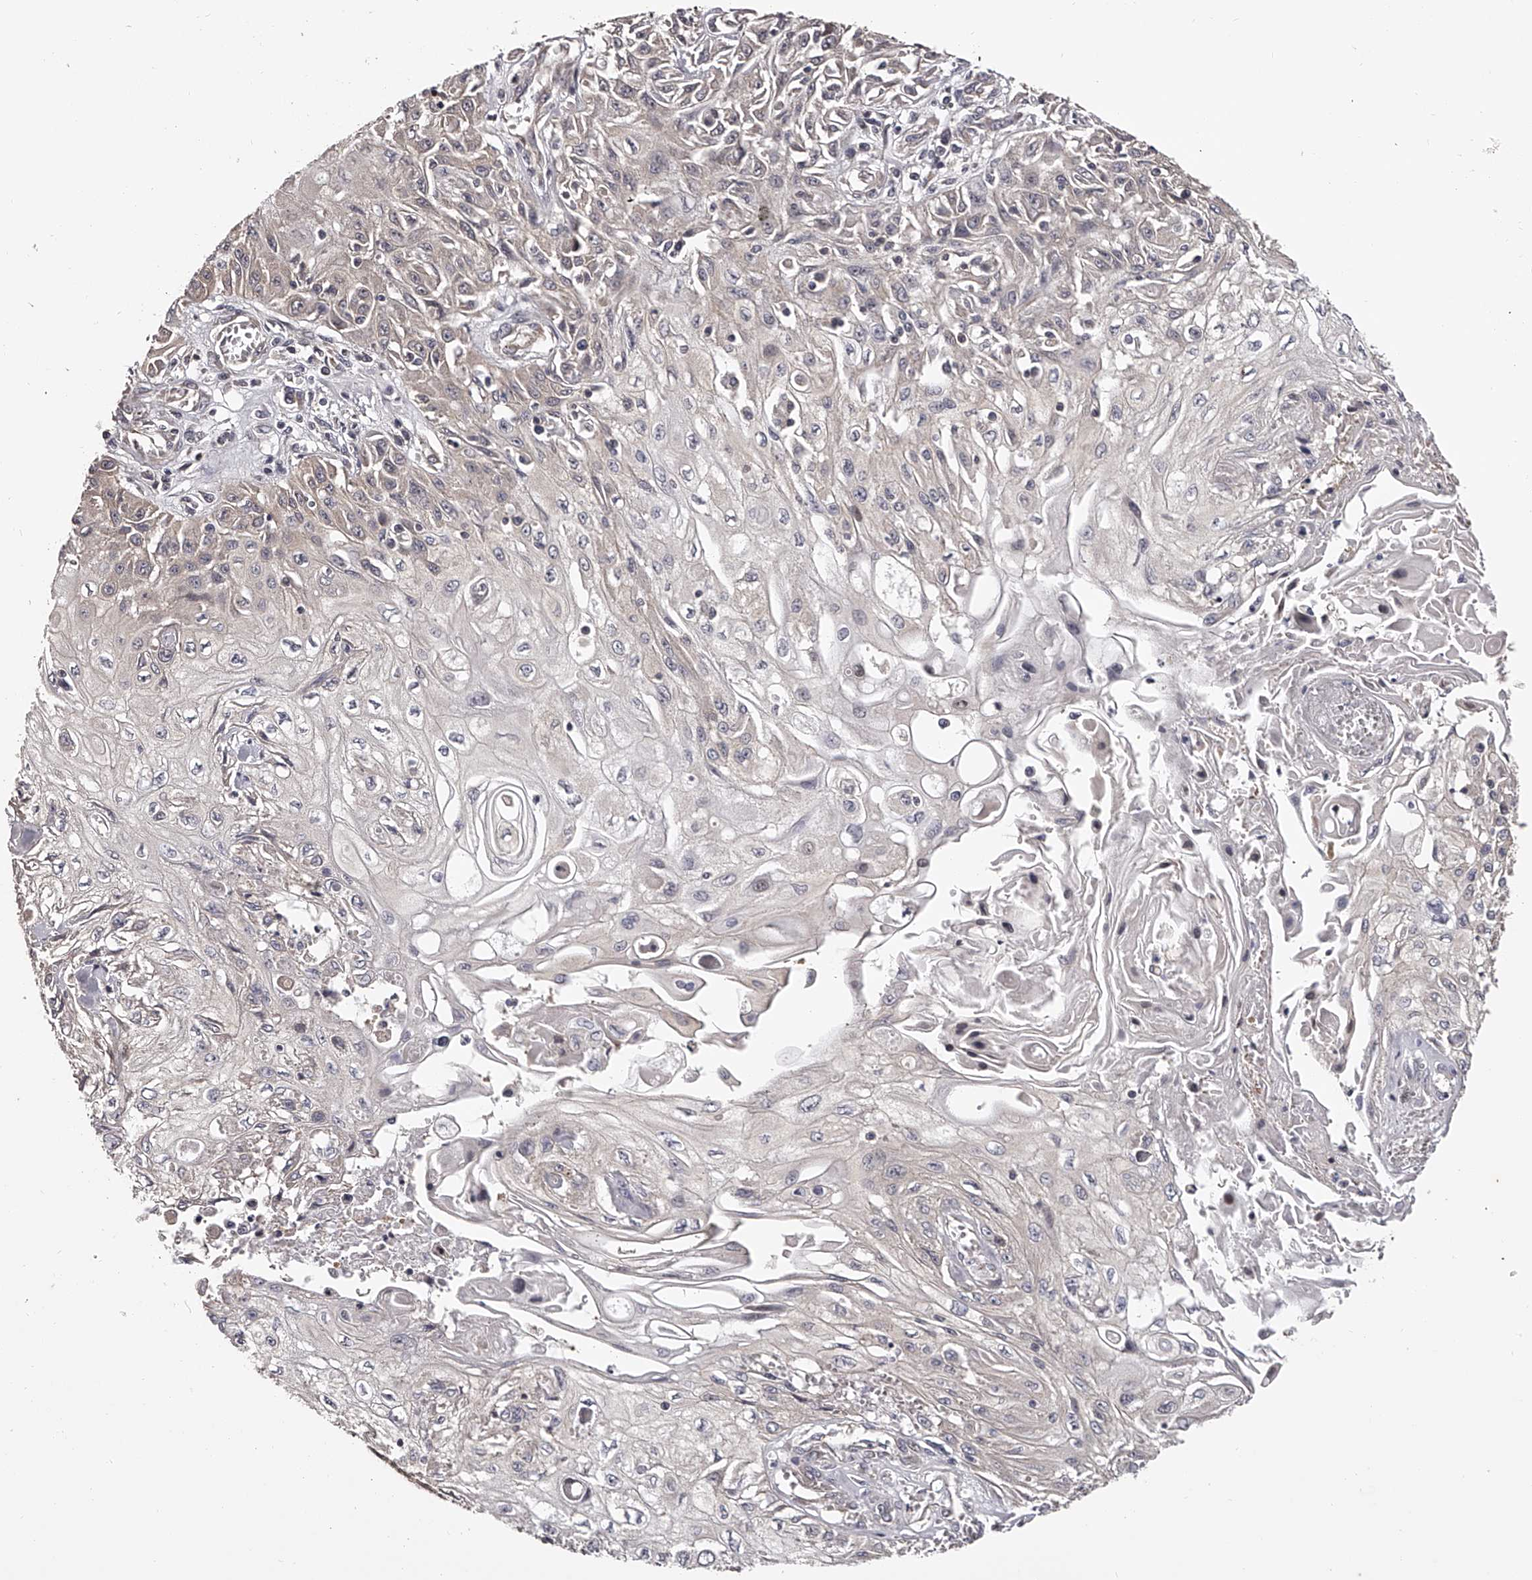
{"staining": {"intensity": "negative", "quantity": "none", "location": "none"}, "tissue": "skin cancer", "cell_type": "Tumor cells", "image_type": "cancer", "snomed": [{"axis": "morphology", "description": "Squamous cell carcinoma, NOS"}, {"axis": "morphology", "description": "Squamous cell carcinoma, metastatic, NOS"}, {"axis": "topography", "description": "Skin"}, {"axis": "topography", "description": "Lymph node"}], "caption": "The image displays no significant expression in tumor cells of skin cancer.", "gene": "PFDN2", "patient": {"sex": "male", "age": 75}}